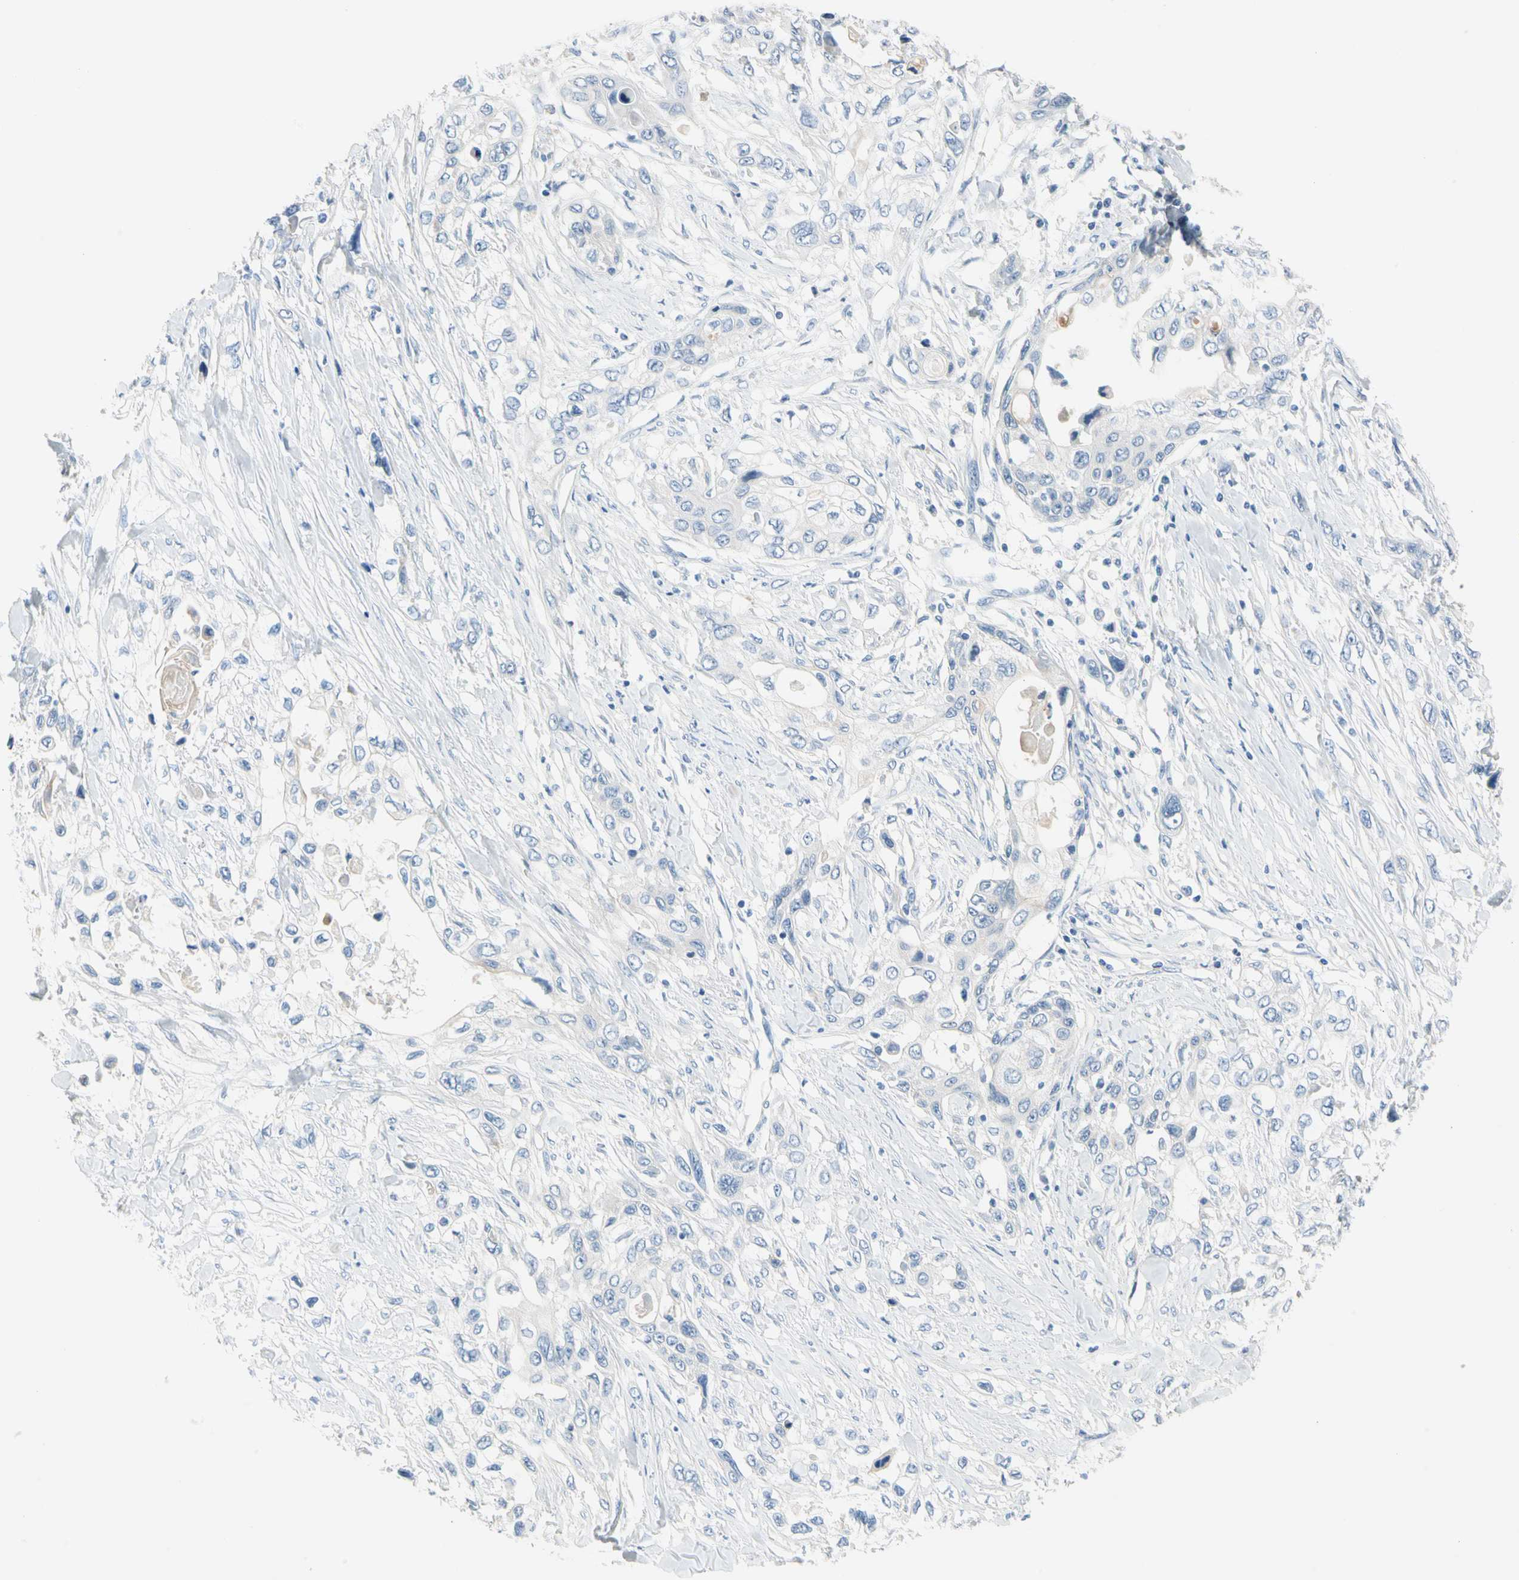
{"staining": {"intensity": "negative", "quantity": "none", "location": "none"}, "tissue": "pancreatic cancer", "cell_type": "Tumor cells", "image_type": "cancer", "snomed": [{"axis": "morphology", "description": "Adenocarcinoma, NOS"}, {"axis": "topography", "description": "Pancreas"}], "caption": "Tumor cells are negative for brown protein staining in pancreatic cancer.", "gene": "MARK1", "patient": {"sex": "female", "age": 70}}